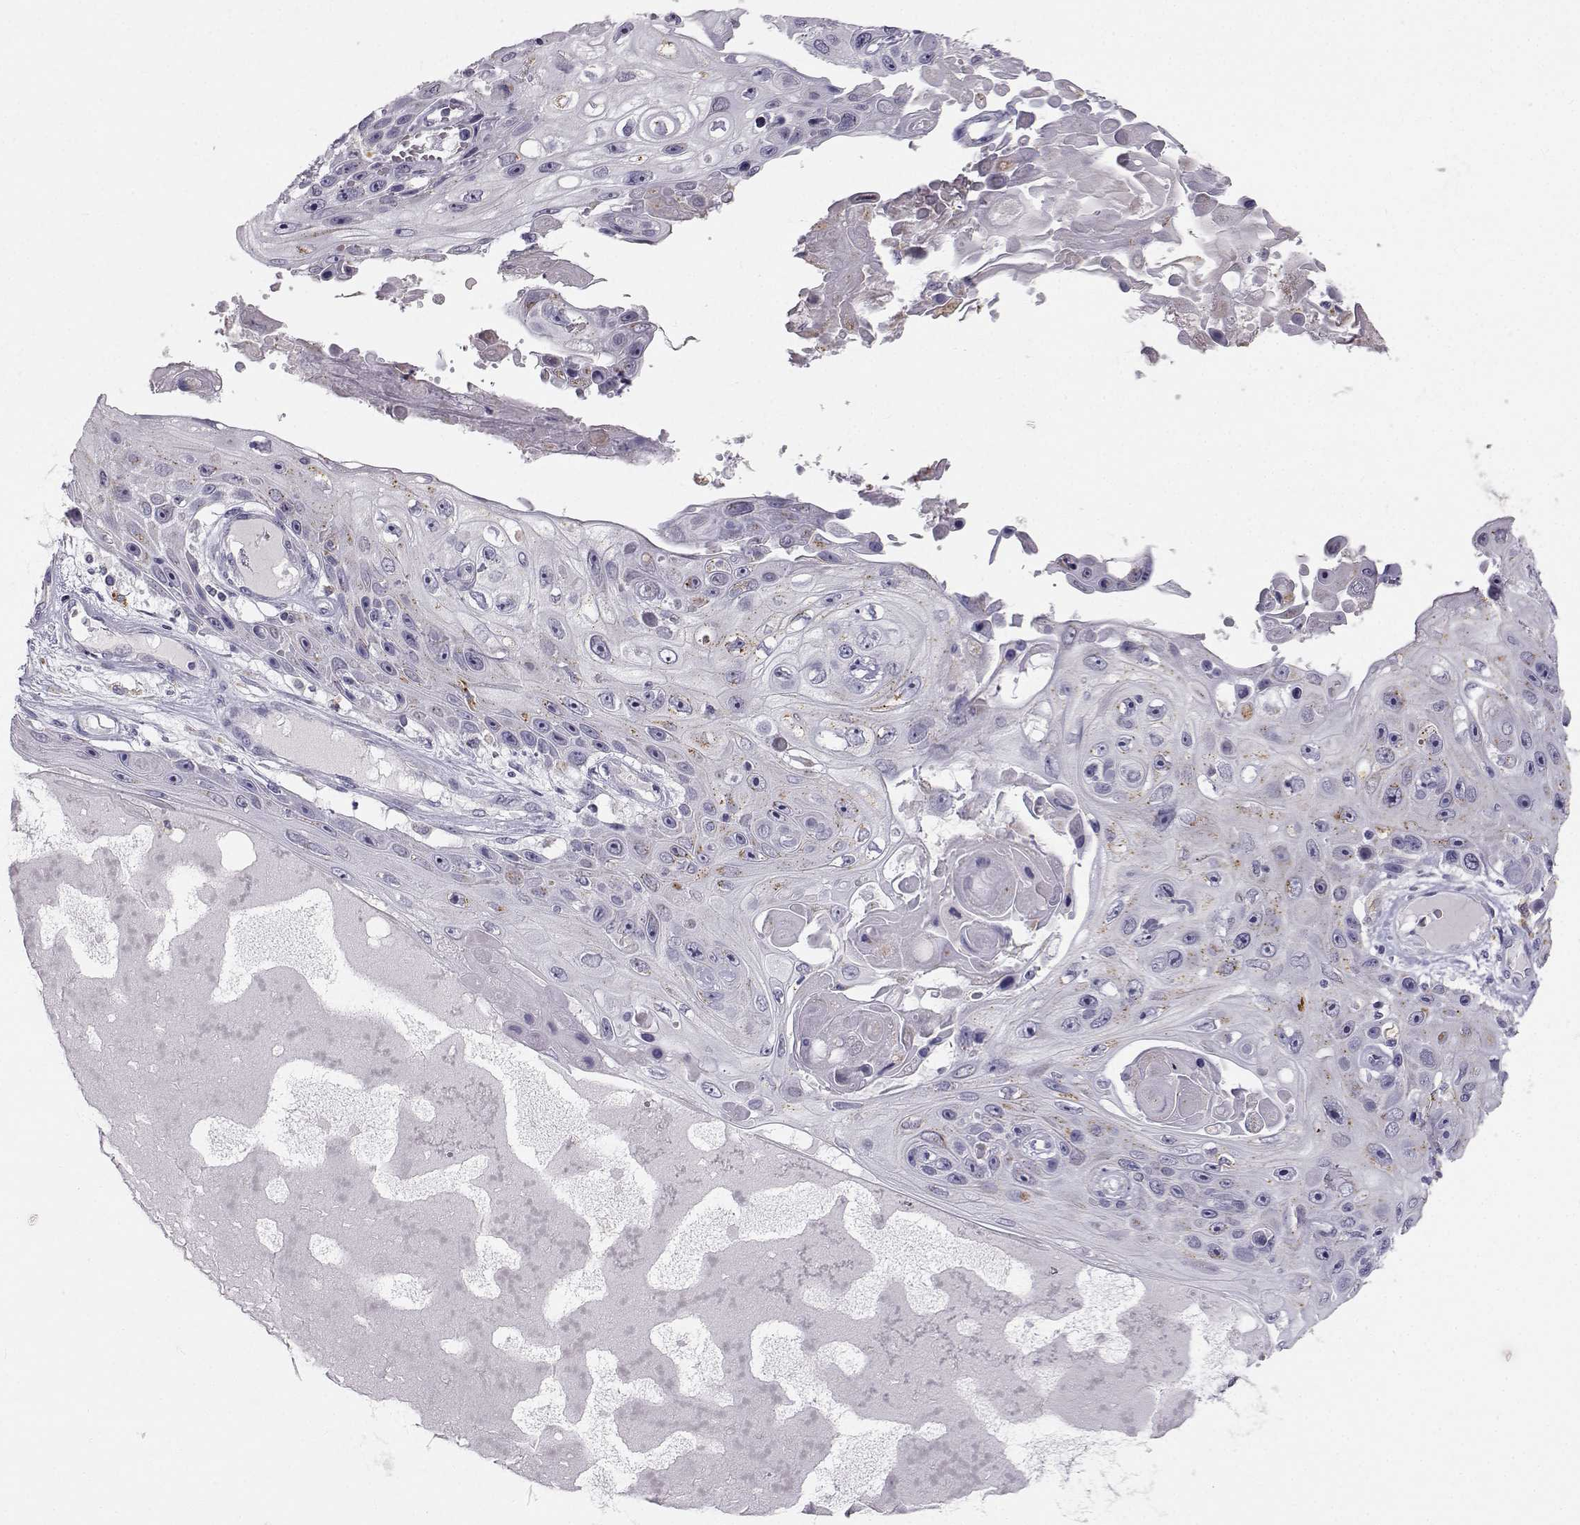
{"staining": {"intensity": "negative", "quantity": "none", "location": "none"}, "tissue": "skin cancer", "cell_type": "Tumor cells", "image_type": "cancer", "snomed": [{"axis": "morphology", "description": "Squamous cell carcinoma, NOS"}, {"axis": "topography", "description": "Skin"}], "caption": "The image shows no staining of tumor cells in skin cancer.", "gene": "PGM5", "patient": {"sex": "male", "age": 82}}